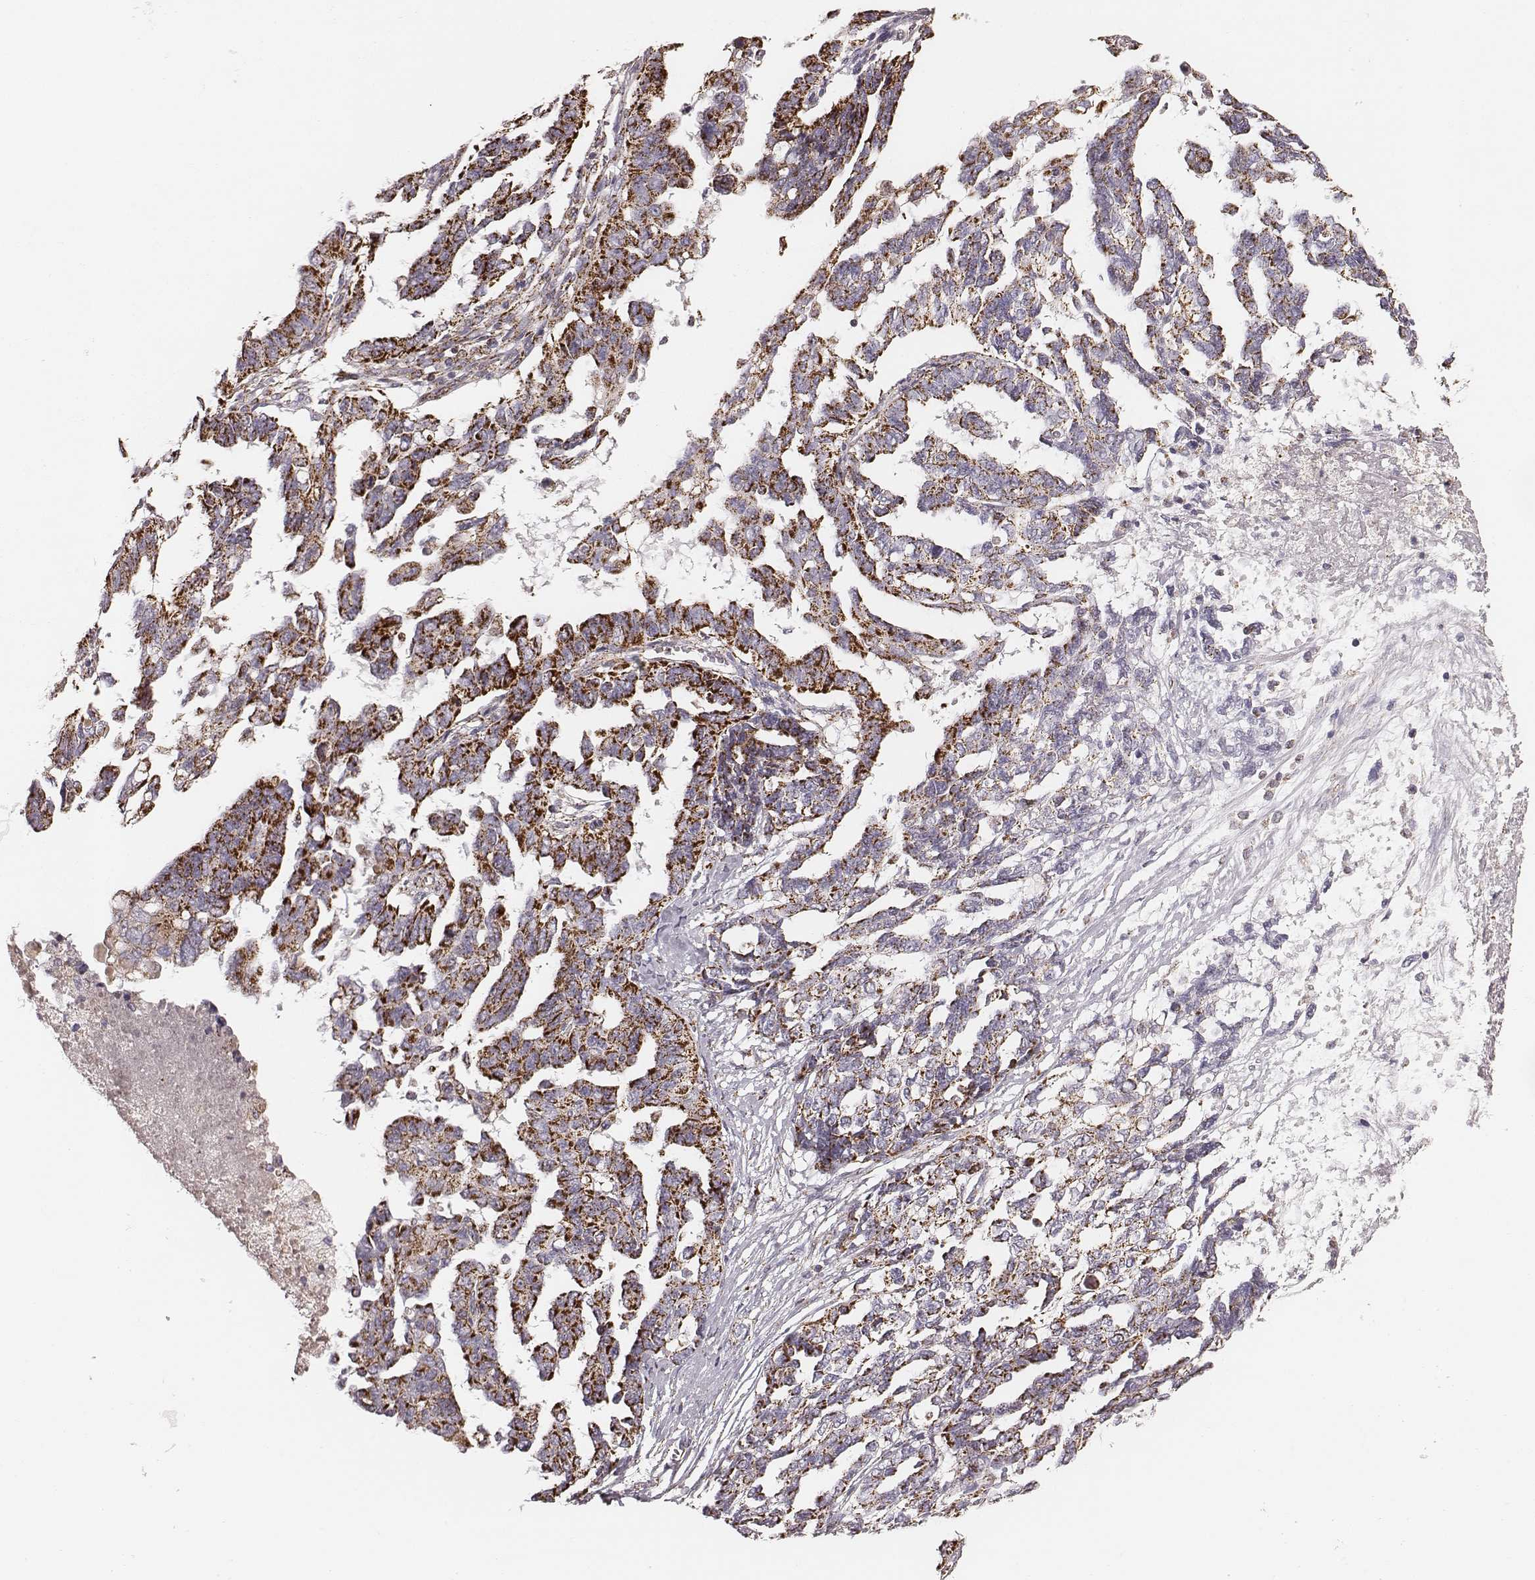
{"staining": {"intensity": "strong", "quantity": ">75%", "location": "cytoplasmic/membranous"}, "tissue": "ovarian cancer", "cell_type": "Tumor cells", "image_type": "cancer", "snomed": [{"axis": "morphology", "description": "Cystadenocarcinoma, serous, NOS"}, {"axis": "topography", "description": "Ovary"}], "caption": "IHC (DAB (3,3'-diaminobenzidine)) staining of human ovarian serous cystadenocarcinoma exhibits strong cytoplasmic/membranous protein staining in about >75% of tumor cells.", "gene": "TUFM", "patient": {"sex": "female", "age": 69}}